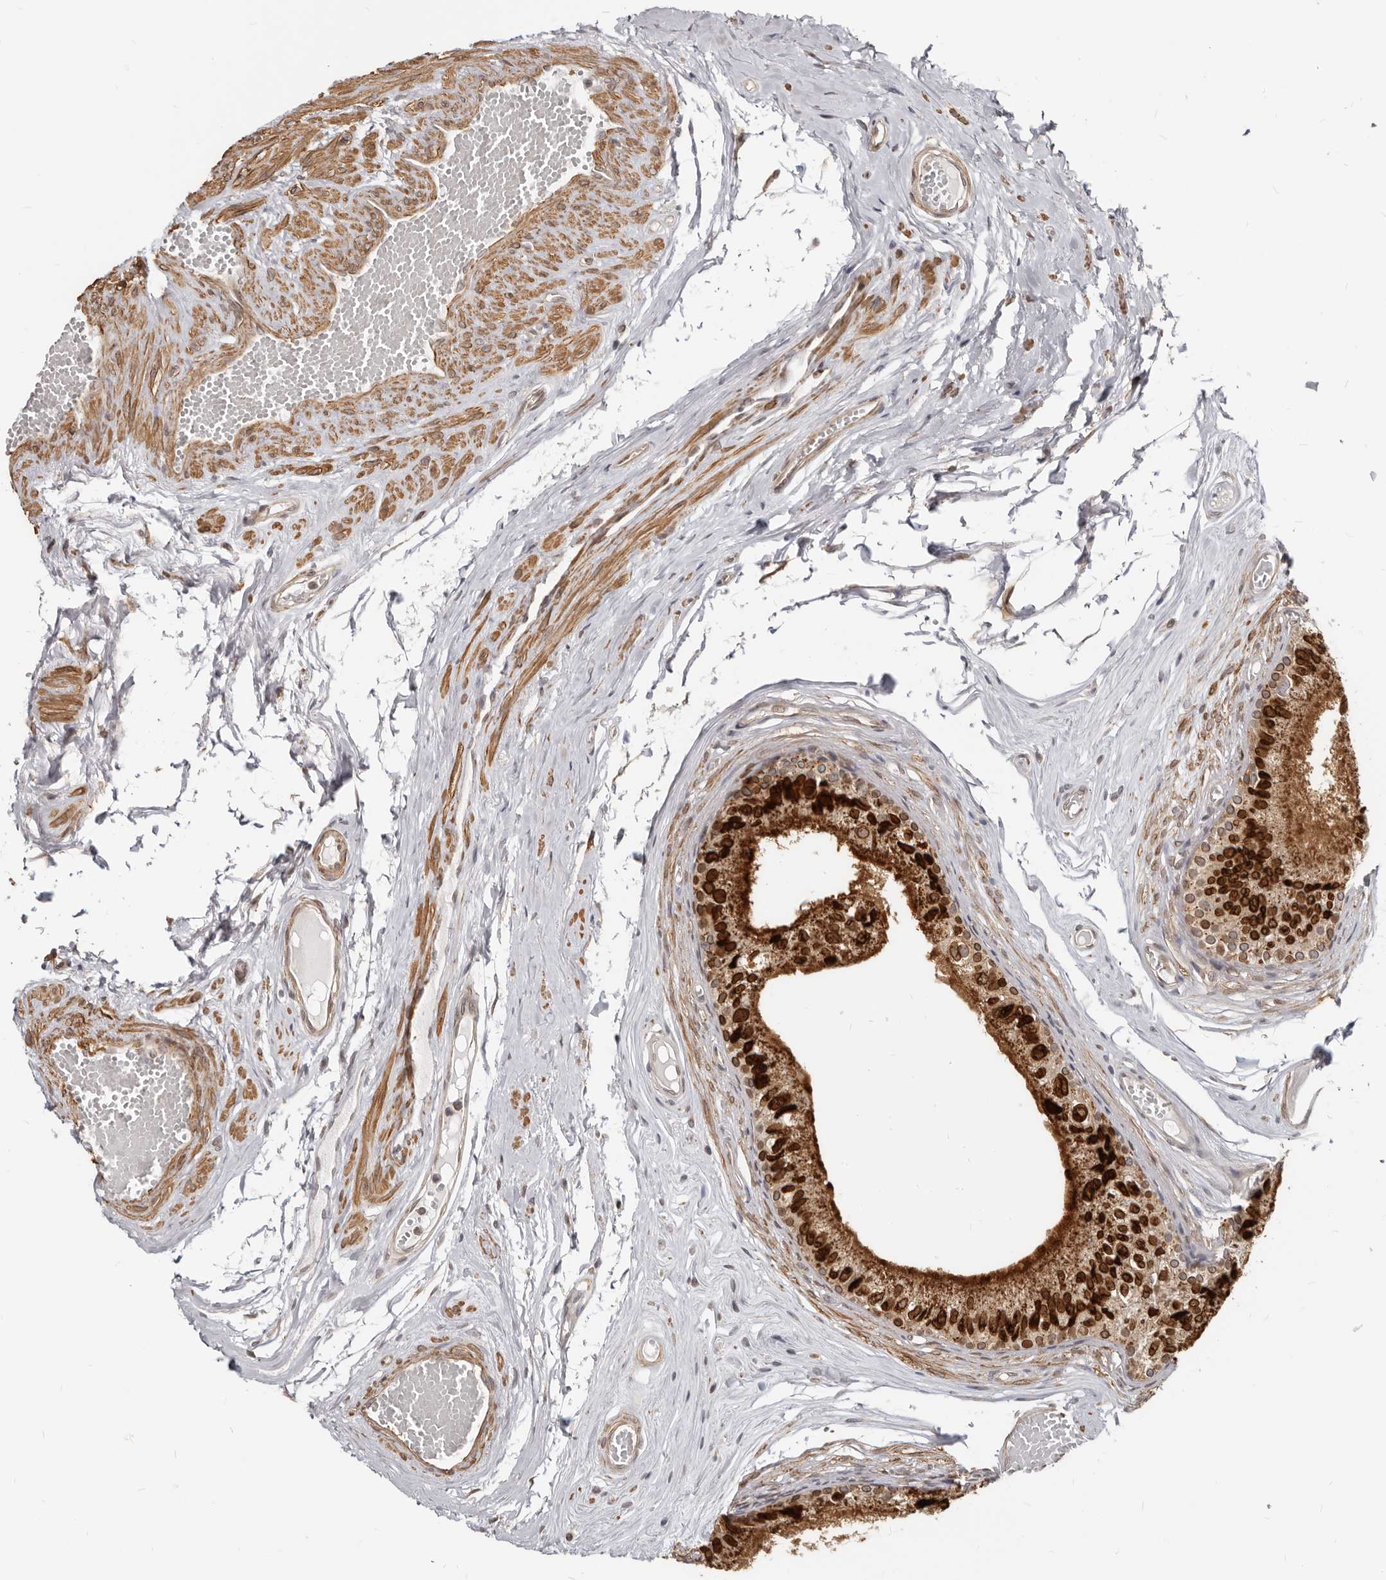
{"staining": {"intensity": "strong", "quantity": ">75%", "location": "cytoplasmic/membranous,nuclear"}, "tissue": "epididymis", "cell_type": "Glandular cells", "image_type": "normal", "snomed": [{"axis": "morphology", "description": "Normal tissue, NOS"}, {"axis": "topography", "description": "Epididymis"}], "caption": "Immunohistochemistry (DAB) staining of normal epididymis displays strong cytoplasmic/membranous,nuclear protein staining in approximately >75% of glandular cells.", "gene": "NUP153", "patient": {"sex": "male", "age": 79}}